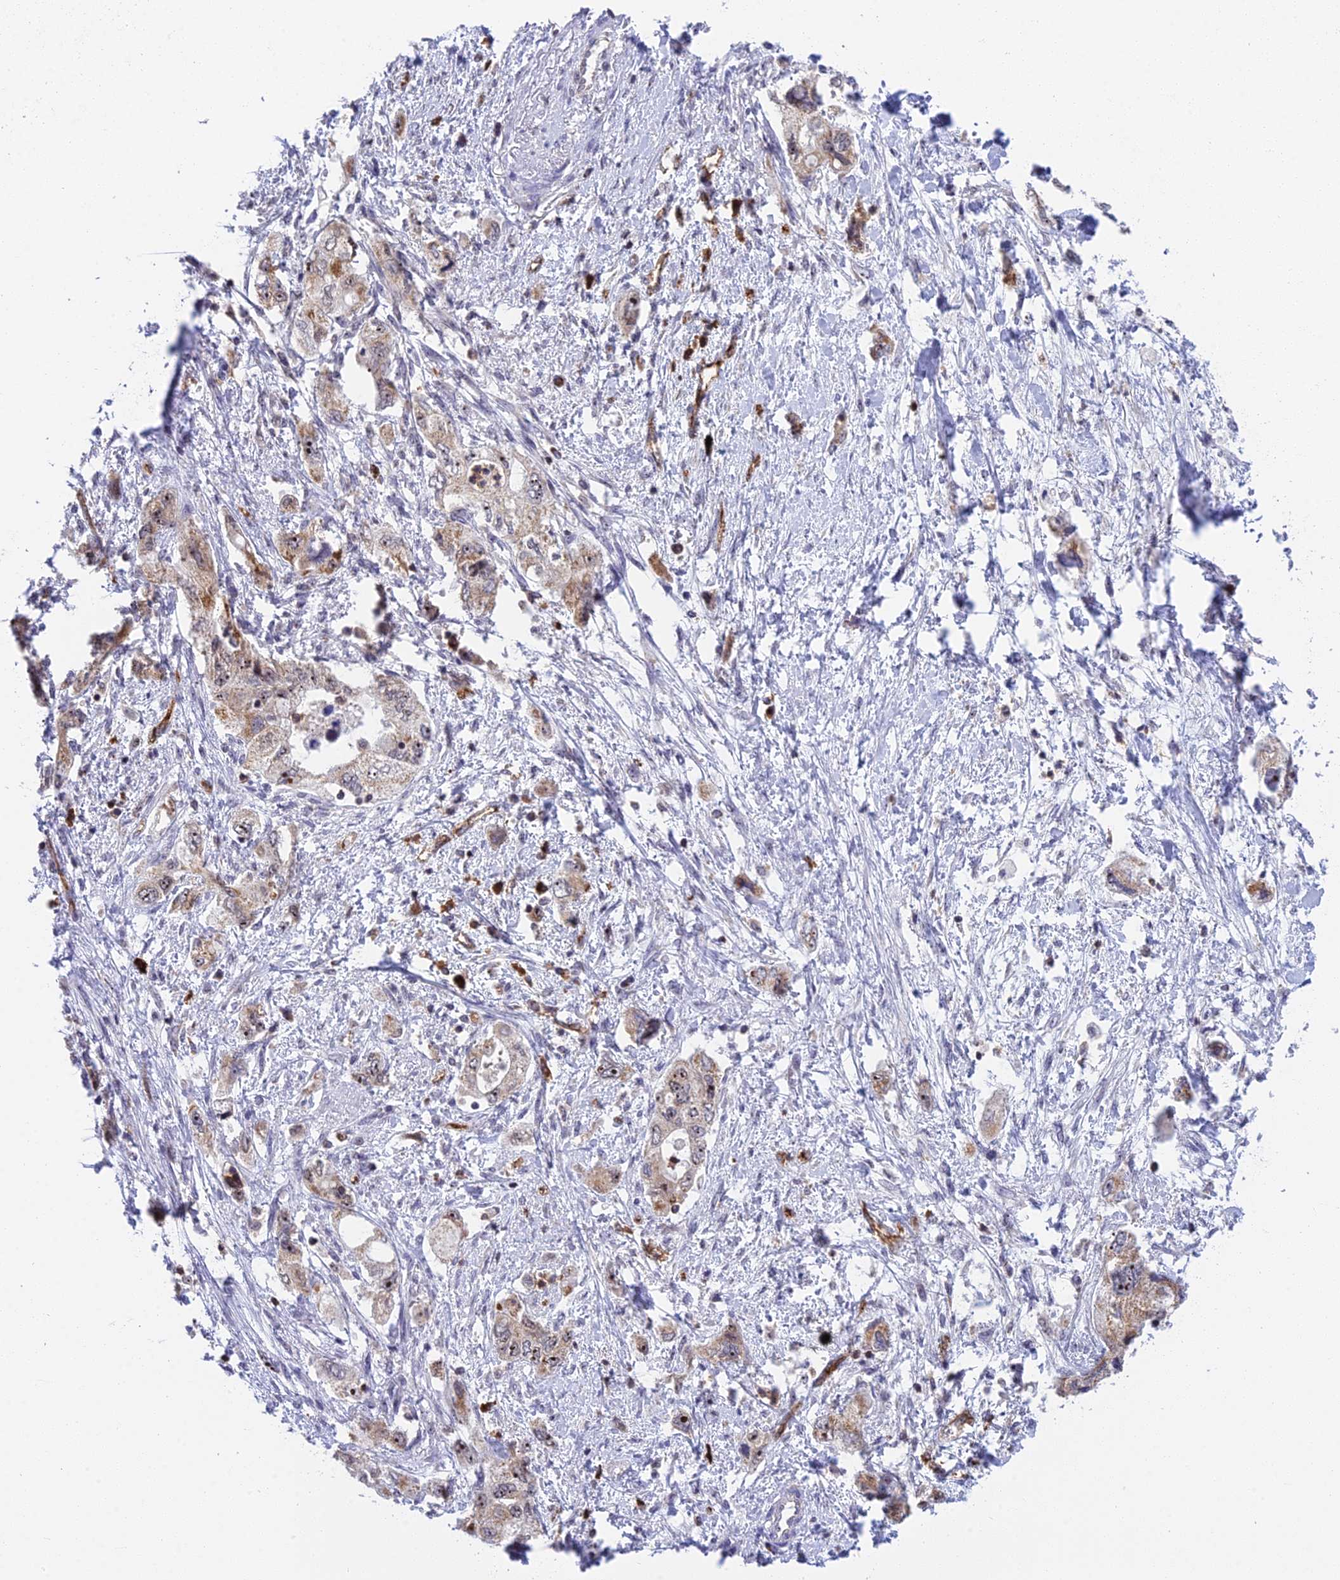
{"staining": {"intensity": "weak", "quantity": "25%-75%", "location": "cytoplasmic/membranous,nuclear"}, "tissue": "pancreatic cancer", "cell_type": "Tumor cells", "image_type": "cancer", "snomed": [{"axis": "morphology", "description": "Adenocarcinoma, NOS"}, {"axis": "topography", "description": "Pancreas"}], "caption": "A brown stain highlights weak cytoplasmic/membranous and nuclear staining of a protein in human pancreatic cancer (adenocarcinoma) tumor cells. The staining was performed using DAB to visualize the protein expression in brown, while the nuclei were stained in blue with hematoxylin (Magnification: 20x).", "gene": "MPND", "patient": {"sex": "female", "age": 73}}